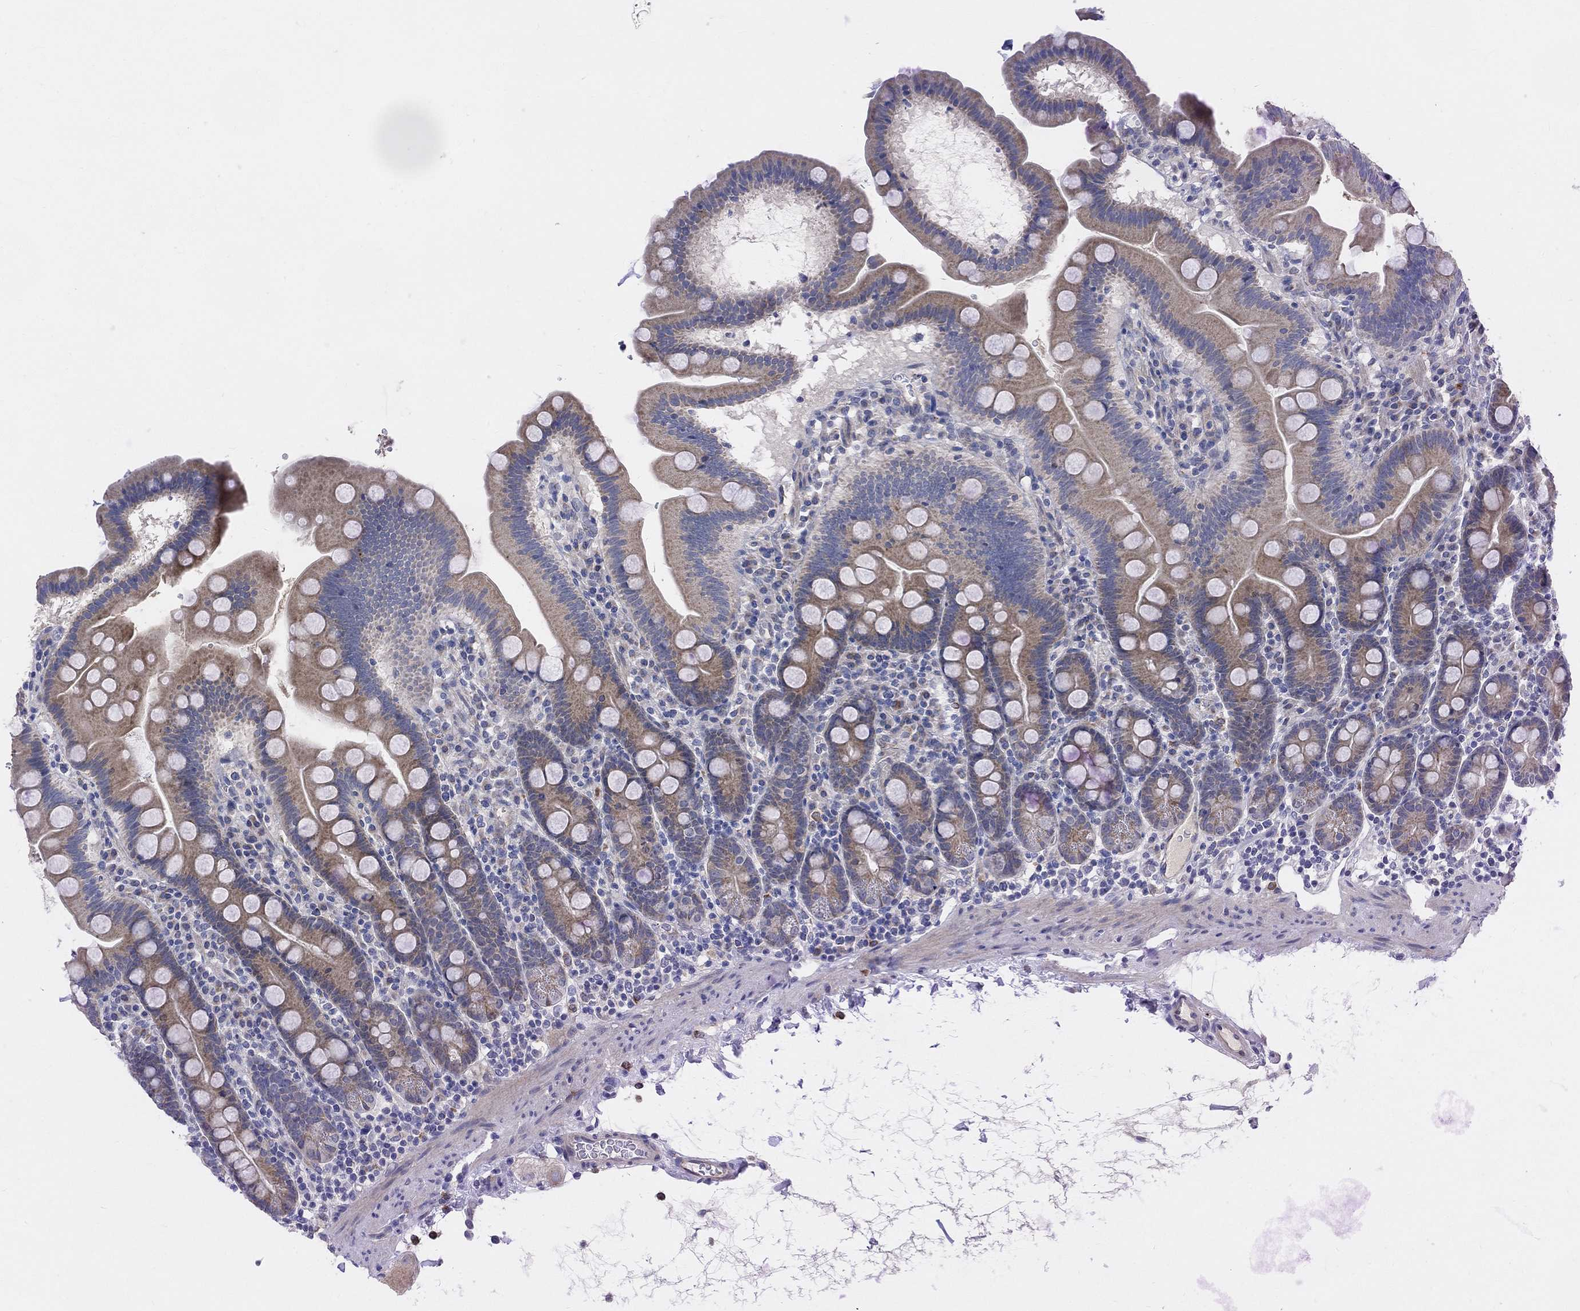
{"staining": {"intensity": "weak", "quantity": ">75%", "location": "cytoplasmic/membranous"}, "tissue": "duodenum", "cell_type": "Glandular cells", "image_type": "normal", "snomed": [{"axis": "morphology", "description": "Normal tissue, NOS"}, {"axis": "topography", "description": "Duodenum"}], "caption": "Duodenum was stained to show a protein in brown. There is low levels of weak cytoplasmic/membranous staining in approximately >75% of glandular cells. (DAB (3,3'-diaminobenzidine) = brown stain, brightfield microscopy at high magnification).", "gene": "HCRTR1", "patient": {"sex": "male", "age": 59}}